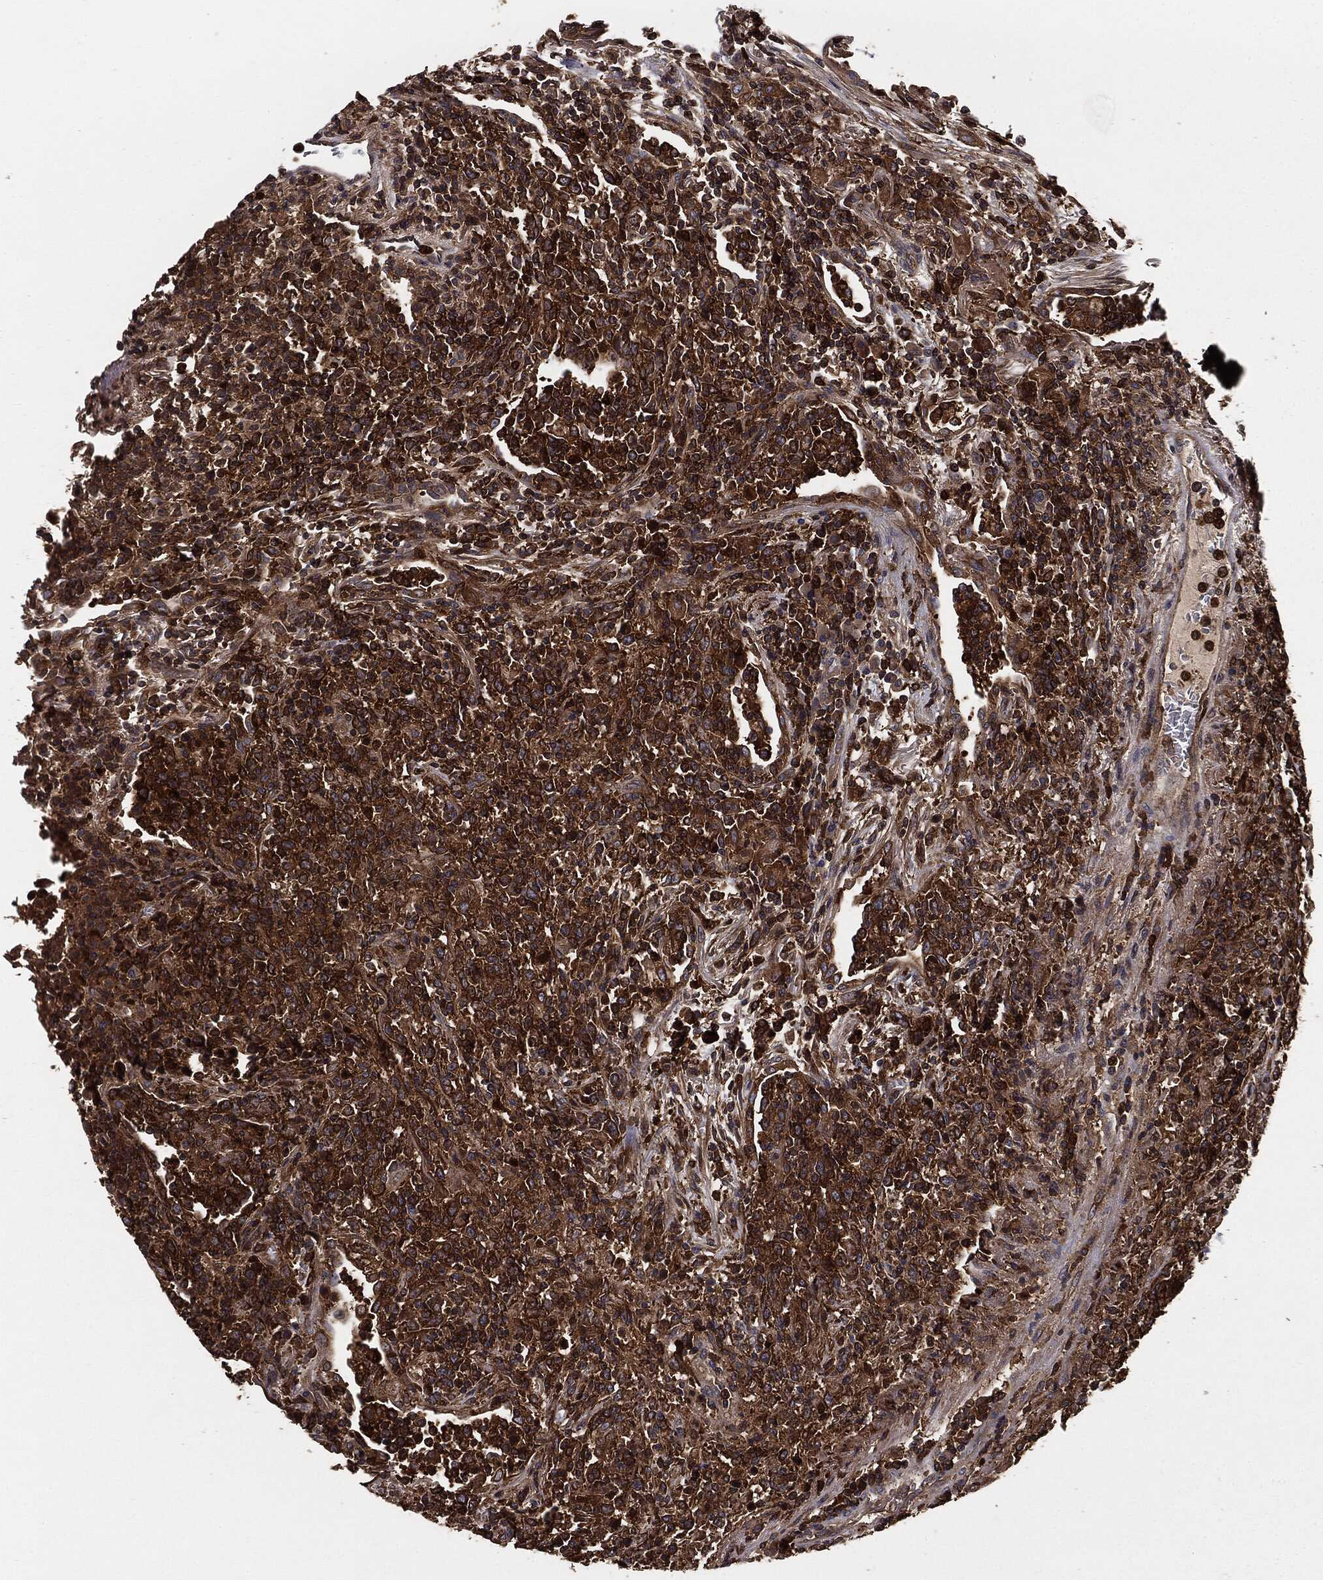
{"staining": {"intensity": "strong", "quantity": ">75%", "location": "cytoplasmic/membranous"}, "tissue": "lymphoma", "cell_type": "Tumor cells", "image_type": "cancer", "snomed": [{"axis": "morphology", "description": "Malignant lymphoma, non-Hodgkin's type, High grade"}, {"axis": "topography", "description": "Lung"}], "caption": "High-grade malignant lymphoma, non-Hodgkin's type stained with IHC displays strong cytoplasmic/membranous expression in approximately >75% of tumor cells.", "gene": "GNB5", "patient": {"sex": "male", "age": 79}}